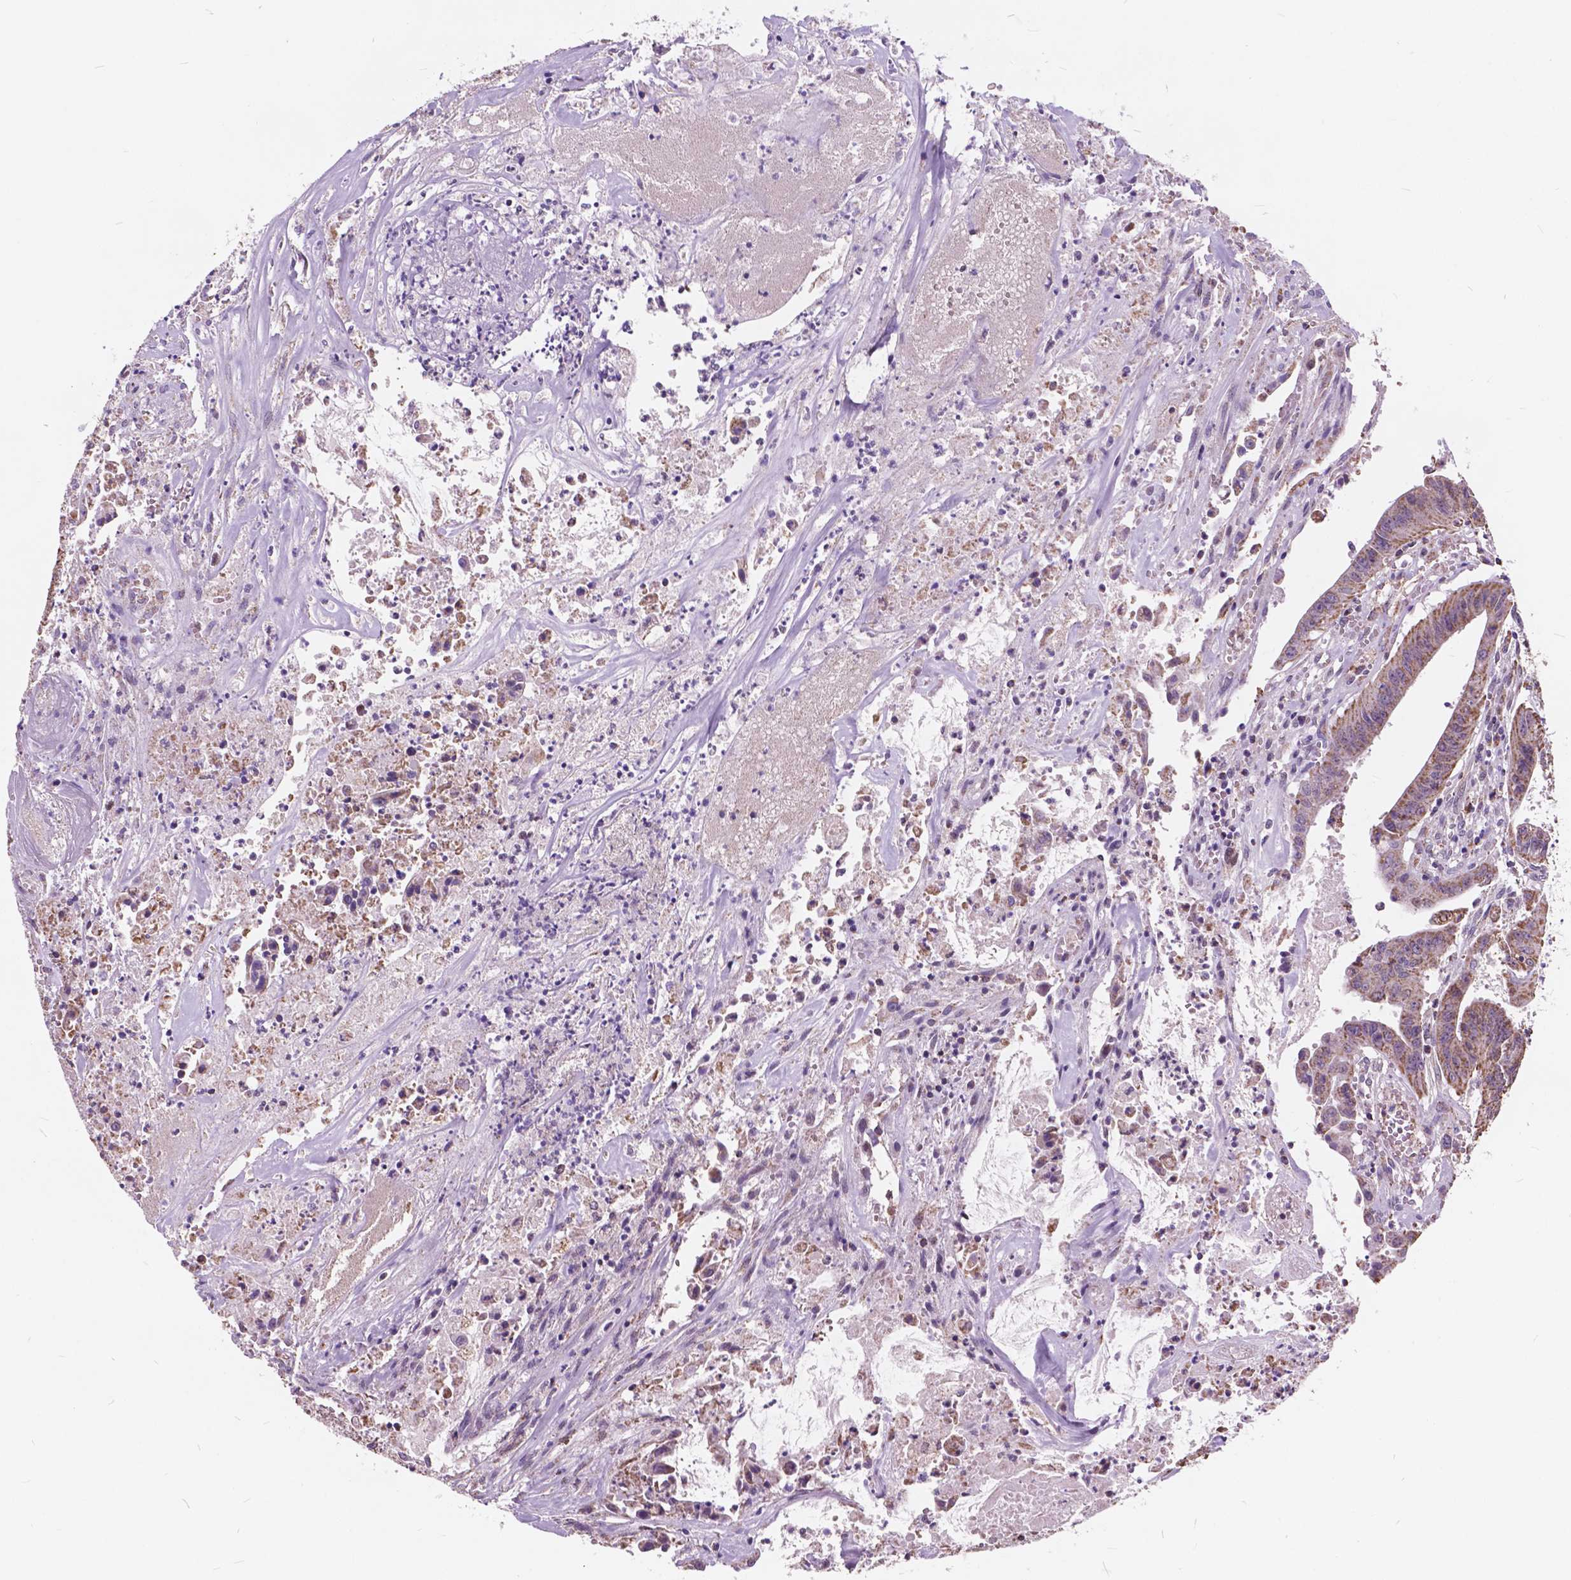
{"staining": {"intensity": "moderate", "quantity": ">75%", "location": "cytoplasmic/membranous"}, "tissue": "colorectal cancer", "cell_type": "Tumor cells", "image_type": "cancer", "snomed": [{"axis": "morphology", "description": "Adenocarcinoma, NOS"}, {"axis": "topography", "description": "Colon"}], "caption": "IHC staining of colorectal cancer (adenocarcinoma), which reveals medium levels of moderate cytoplasmic/membranous staining in approximately >75% of tumor cells indicating moderate cytoplasmic/membranous protein positivity. The staining was performed using DAB (3,3'-diaminobenzidine) (brown) for protein detection and nuclei were counterstained in hematoxylin (blue).", "gene": "SCOC", "patient": {"sex": "male", "age": 33}}